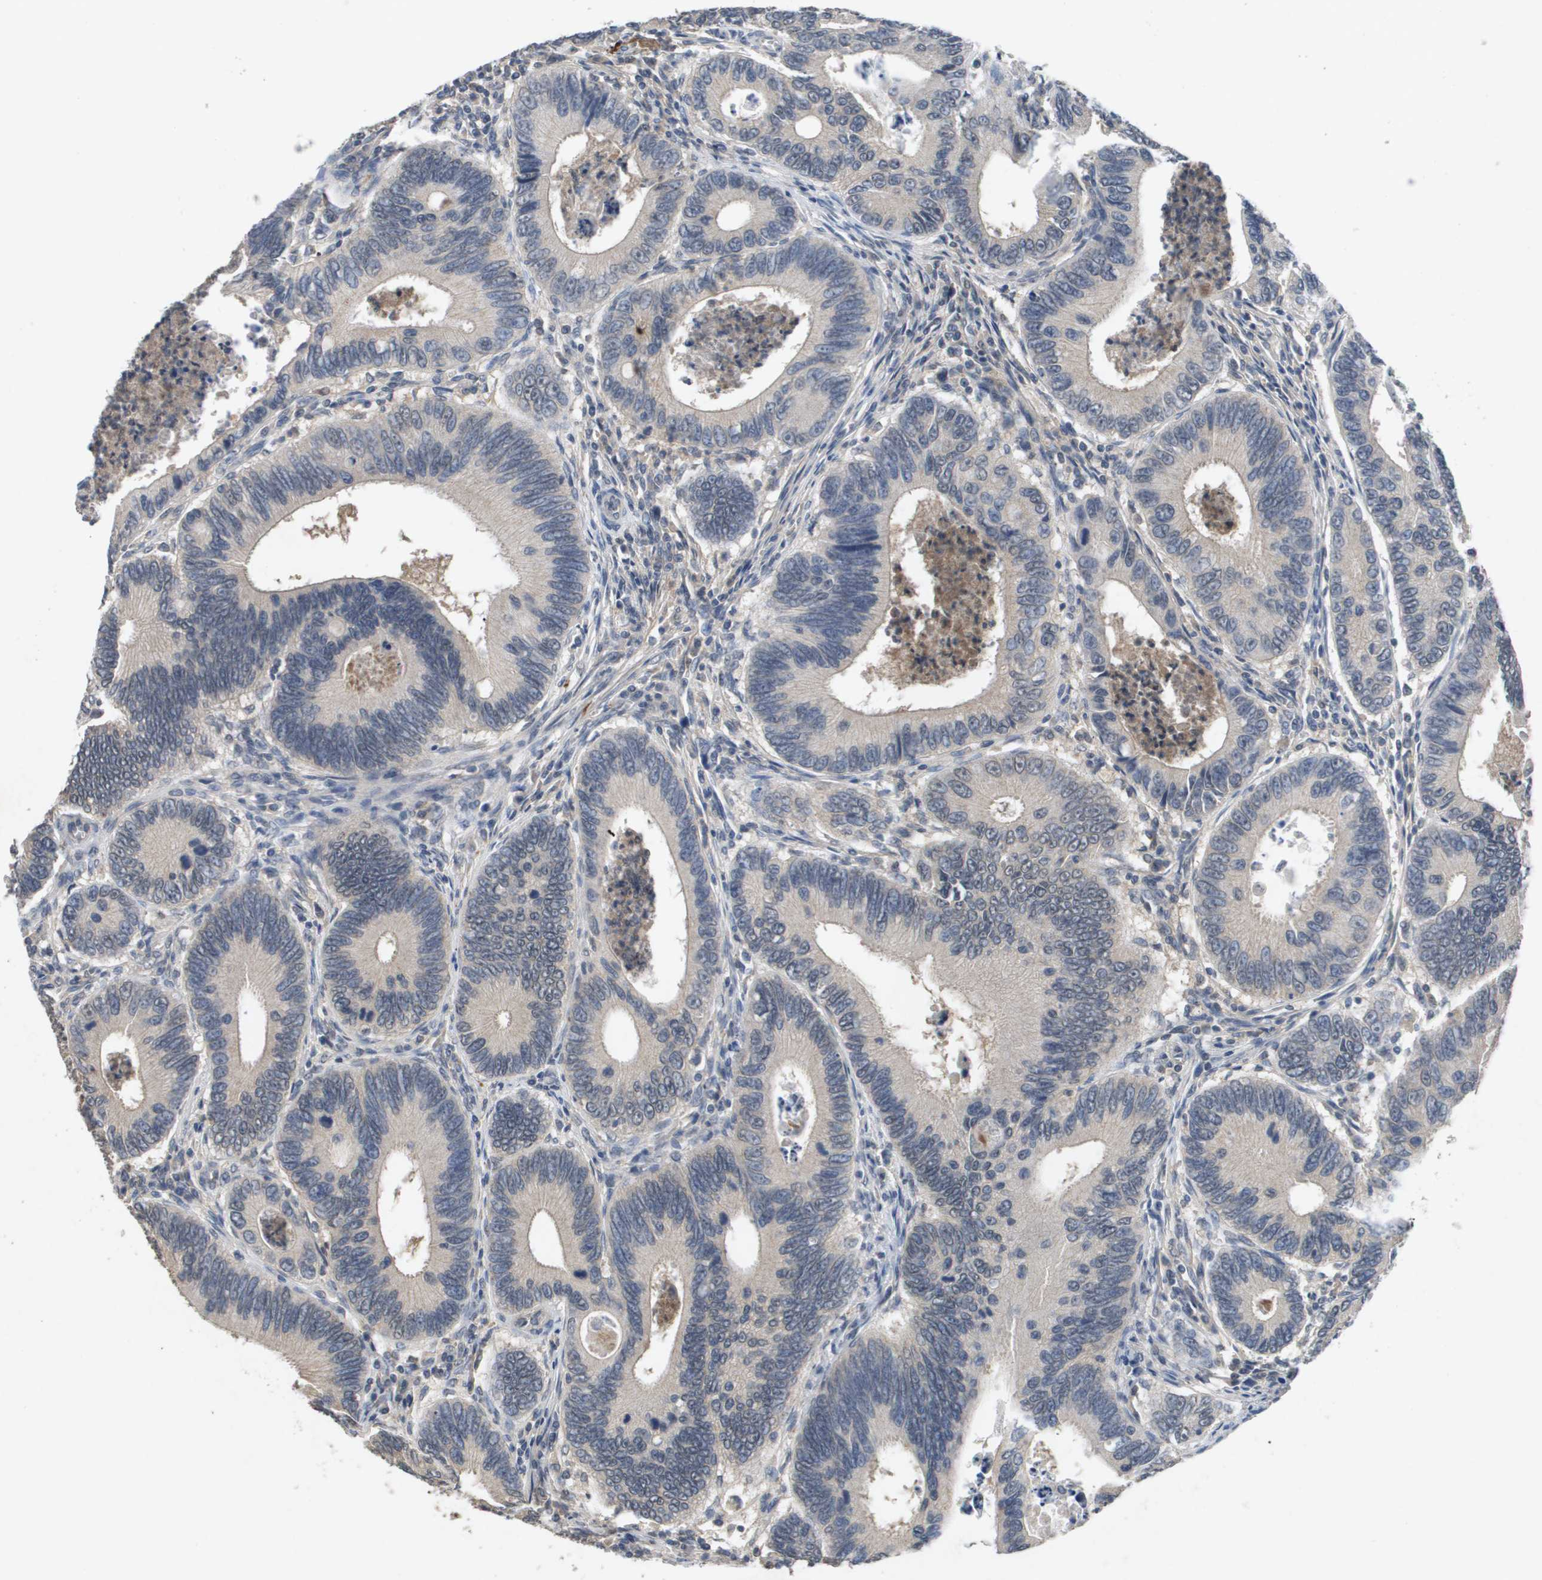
{"staining": {"intensity": "negative", "quantity": "none", "location": "none"}, "tissue": "colorectal cancer", "cell_type": "Tumor cells", "image_type": "cancer", "snomed": [{"axis": "morphology", "description": "Inflammation, NOS"}, {"axis": "morphology", "description": "Adenocarcinoma, NOS"}, {"axis": "topography", "description": "Colon"}], "caption": "Immunohistochemistry (IHC) micrograph of neoplastic tissue: colorectal cancer stained with DAB displays no significant protein staining in tumor cells.", "gene": "PROC", "patient": {"sex": "male", "age": 72}}